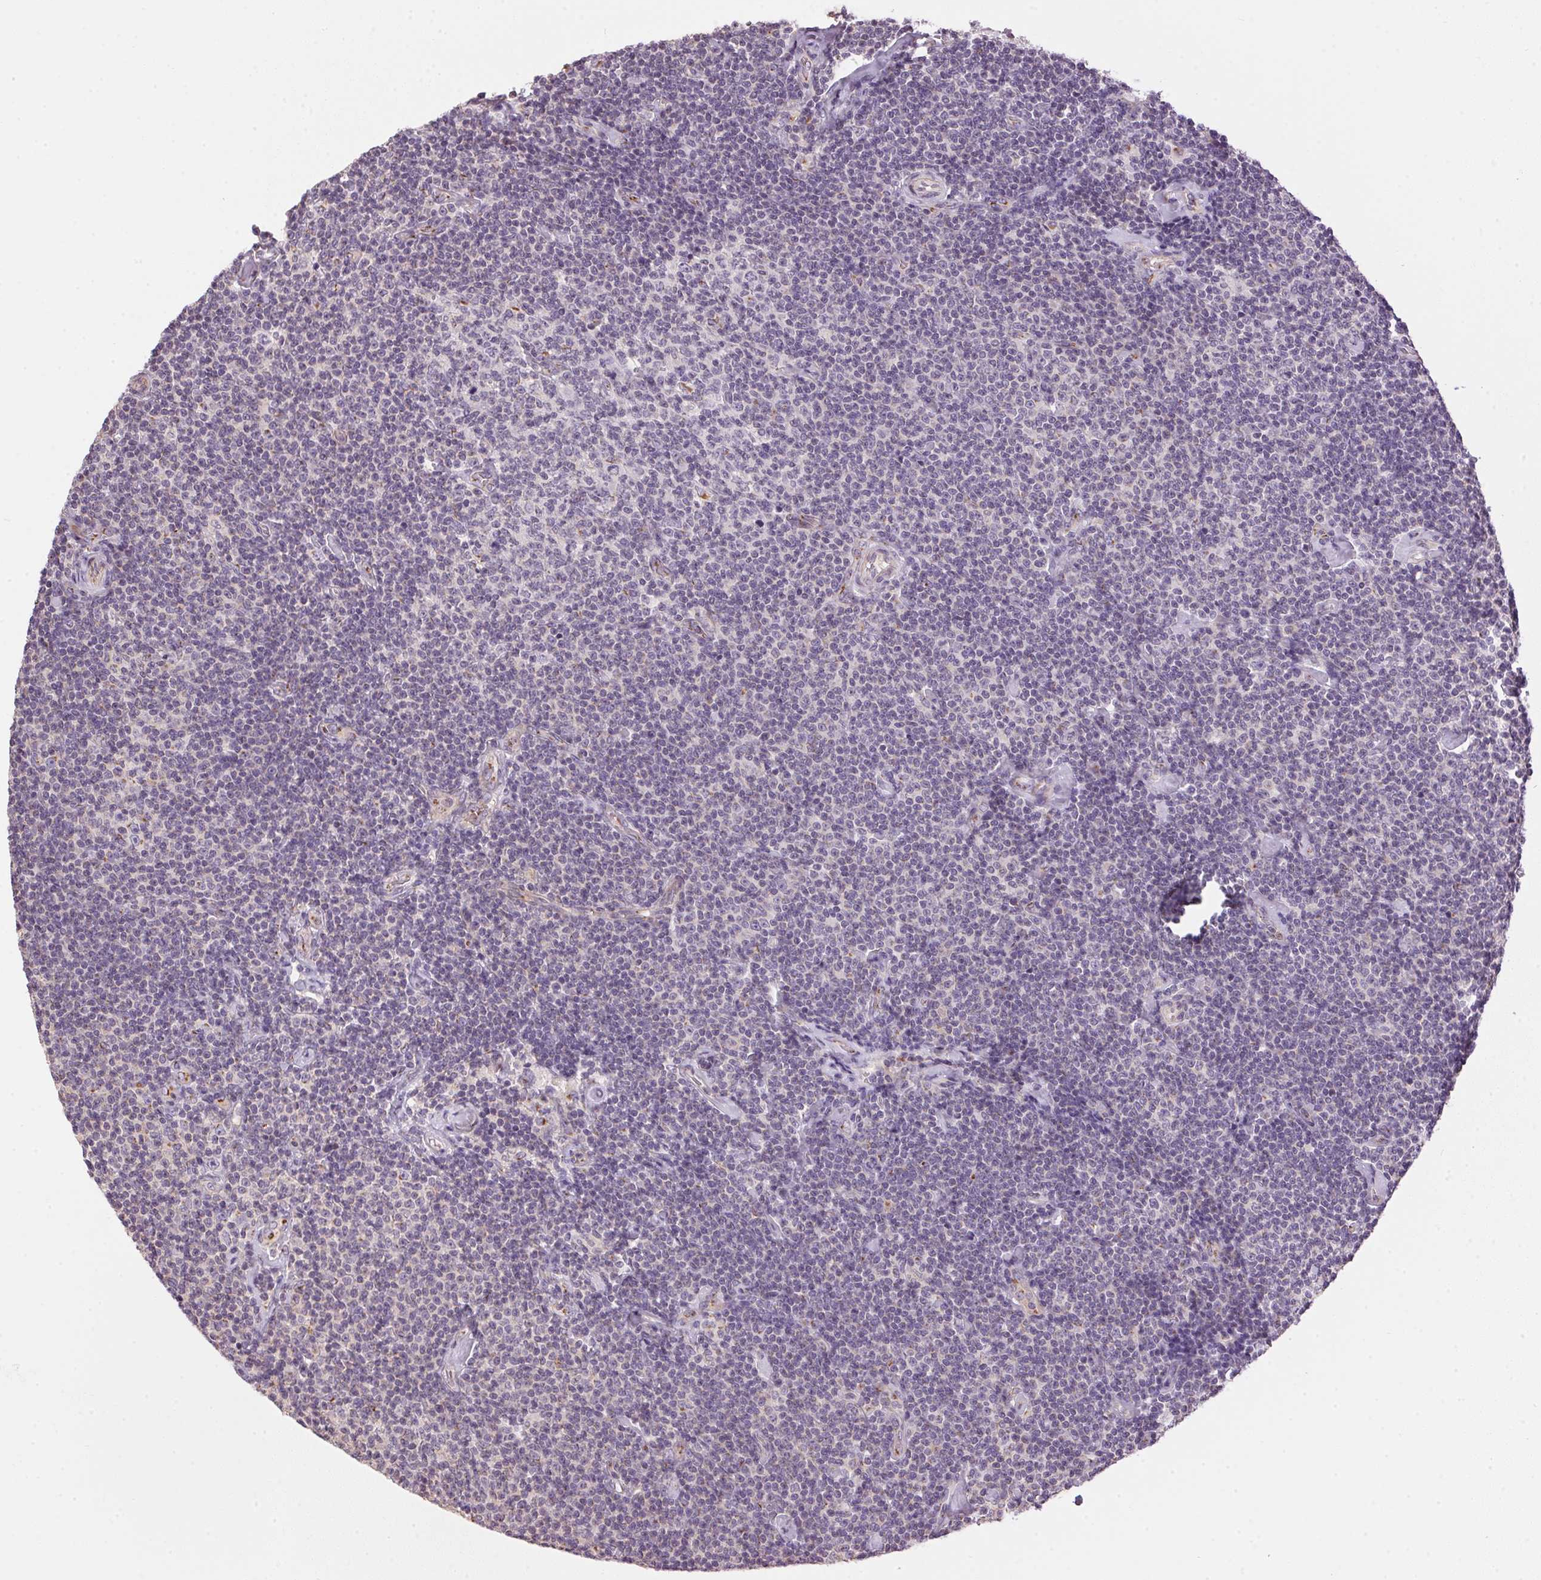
{"staining": {"intensity": "negative", "quantity": "none", "location": "none"}, "tissue": "lymphoma", "cell_type": "Tumor cells", "image_type": "cancer", "snomed": [{"axis": "morphology", "description": "Malignant lymphoma, non-Hodgkin's type, Low grade"}, {"axis": "topography", "description": "Lymph node"}], "caption": "Image shows no protein staining in tumor cells of low-grade malignant lymphoma, non-Hodgkin's type tissue. (Brightfield microscopy of DAB (3,3'-diaminobenzidine) immunohistochemistry (IHC) at high magnification).", "gene": "GOLPH3", "patient": {"sex": "male", "age": 81}}